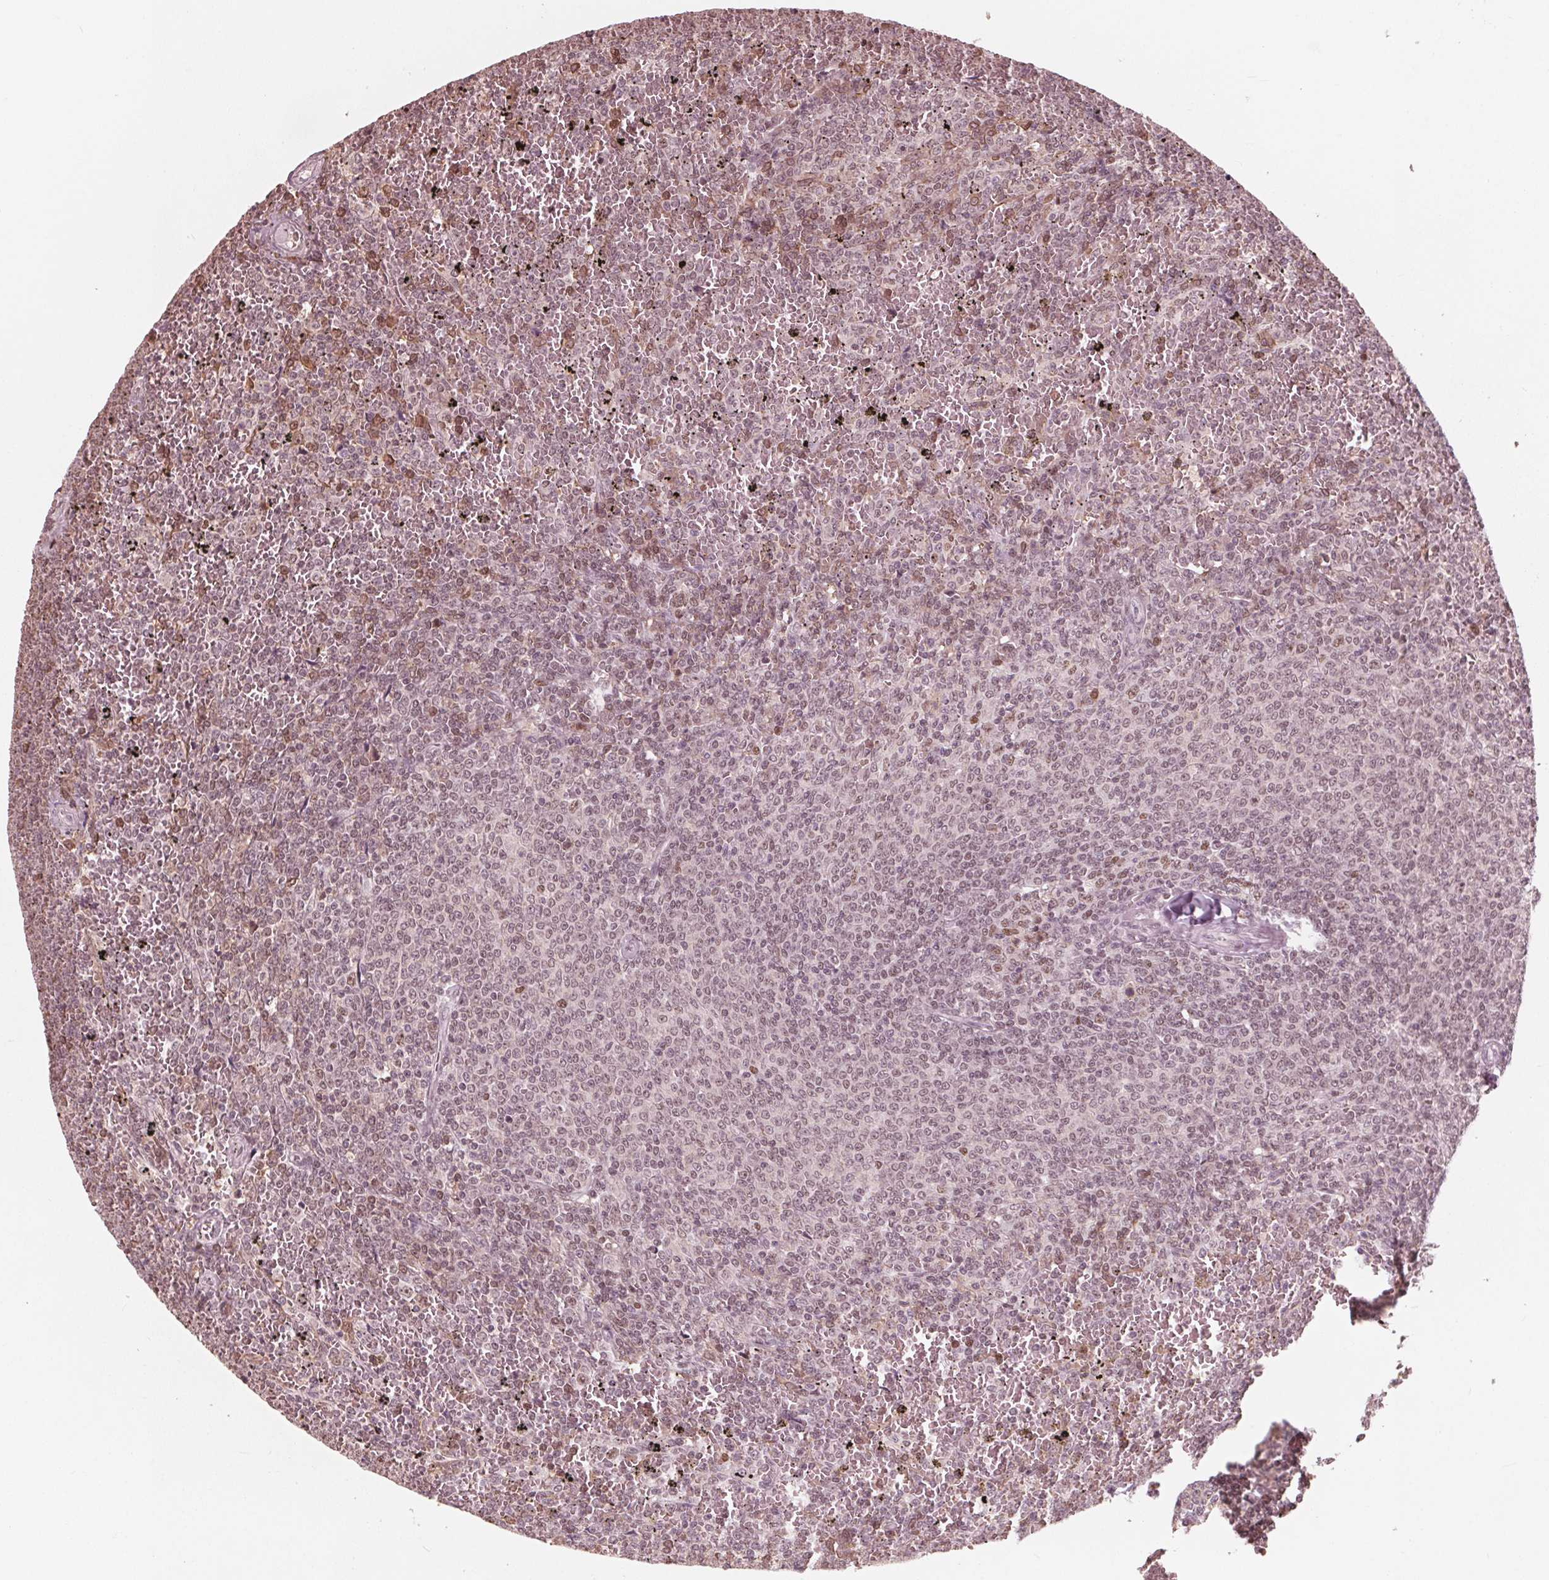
{"staining": {"intensity": "weak", "quantity": "<25%", "location": "nuclear"}, "tissue": "lymphoma", "cell_type": "Tumor cells", "image_type": "cancer", "snomed": [{"axis": "morphology", "description": "Malignant lymphoma, non-Hodgkin's type, Low grade"}, {"axis": "topography", "description": "Spleen"}], "caption": "Tumor cells are negative for protein expression in human lymphoma. (Brightfield microscopy of DAB (3,3'-diaminobenzidine) immunohistochemistry at high magnification).", "gene": "HIRIP3", "patient": {"sex": "female", "age": 77}}